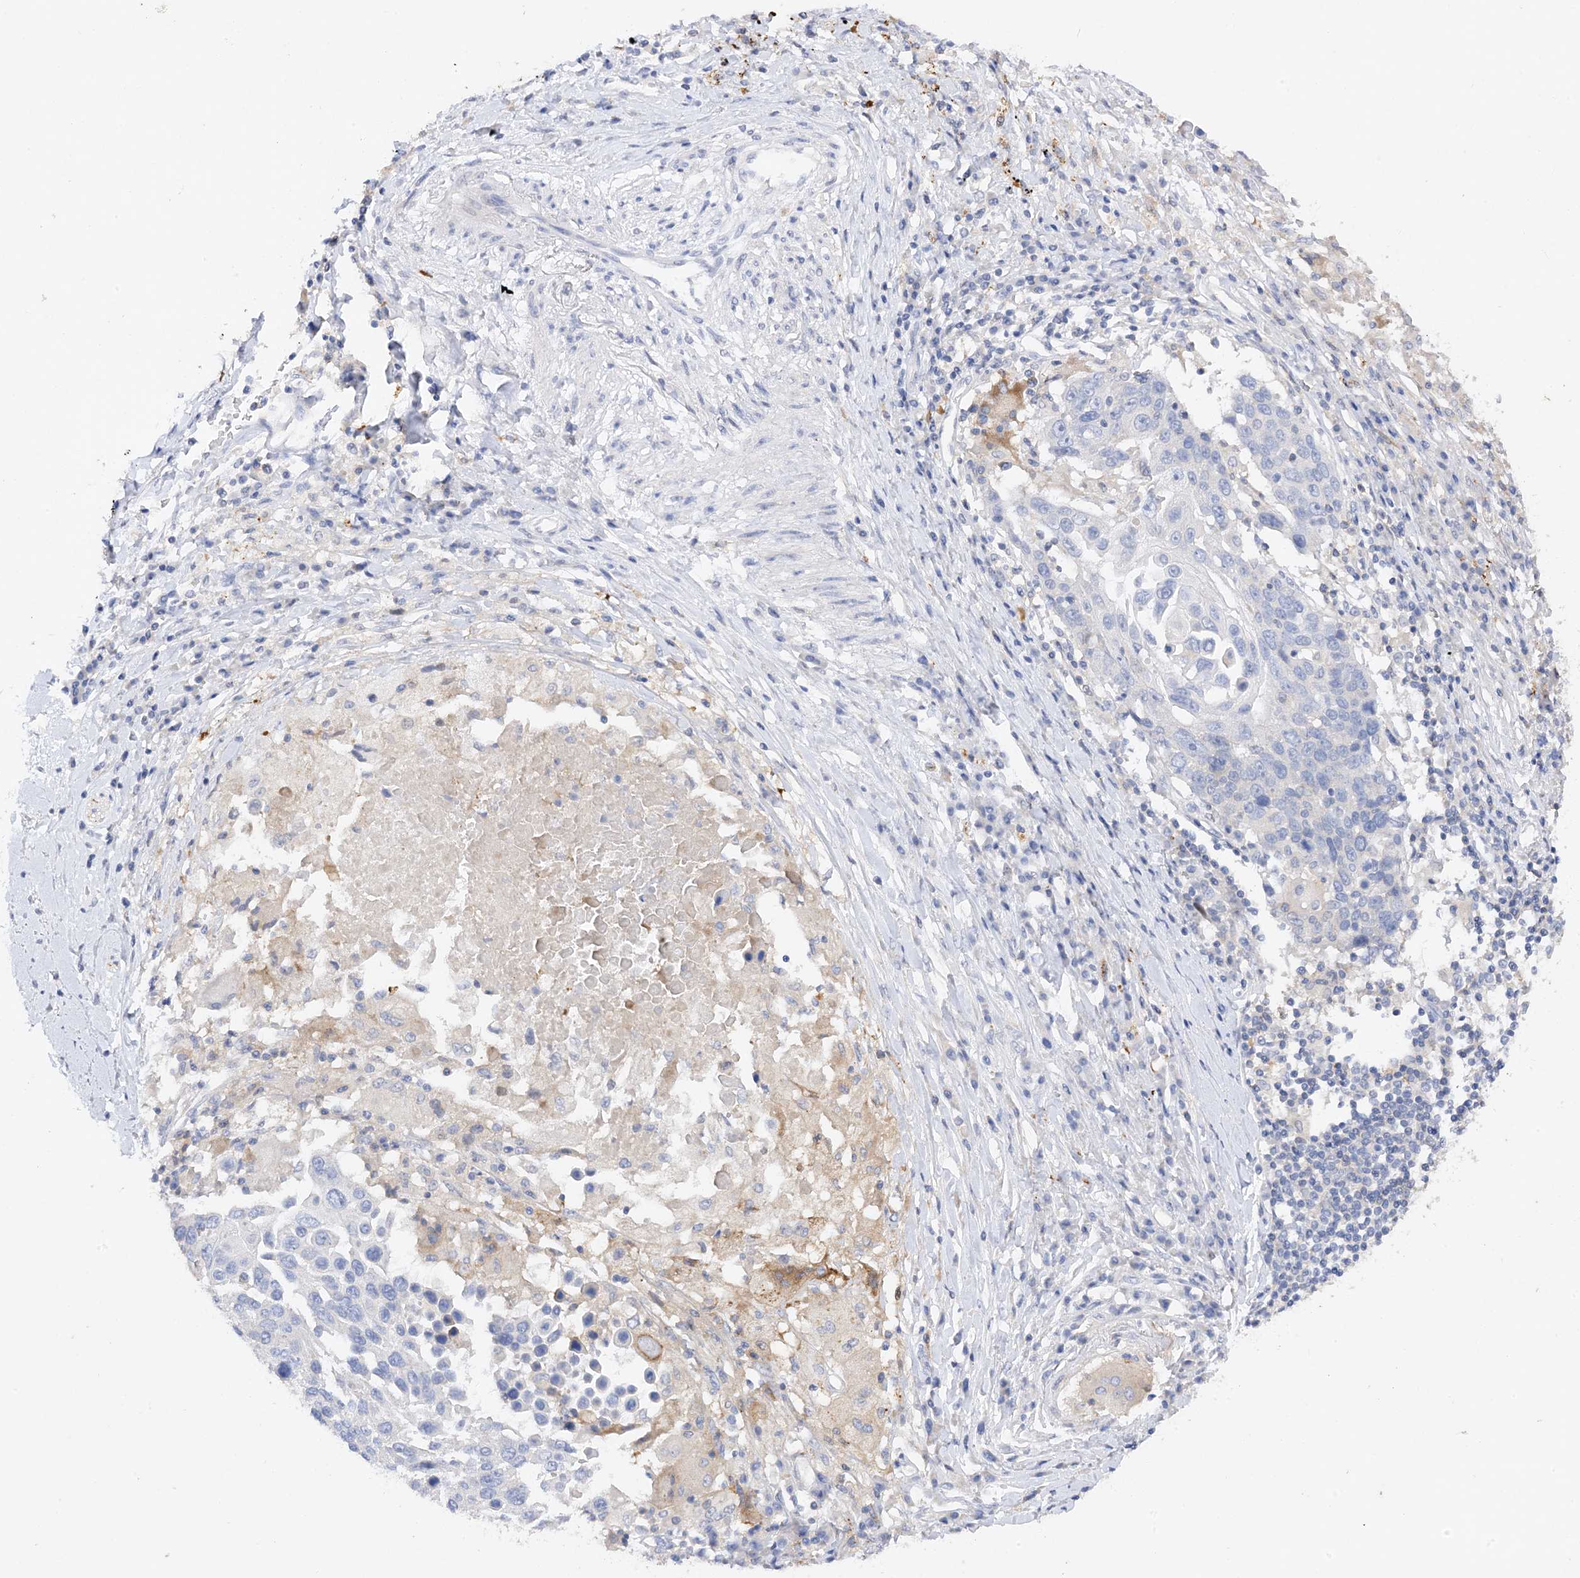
{"staining": {"intensity": "negative", "quantity": "none", "location": "none"}, "tissue": "lung cancer", "cell_type": "Tumor cells", "image_type": "cancer", "snomed": [{"axis": "morphology", "description": "Squamous cell carcinoma, NOS"}, {"axis": "topography", "description": "Lung"}], "caption": "A high-resolution micrograph shows immunohistochemistry staining of lung cancer (squamous cell carcinoma), which shows no significant staining in tumor cells.", "gene": "ARV1", "patient": {"sex": "male", "age": 66}}